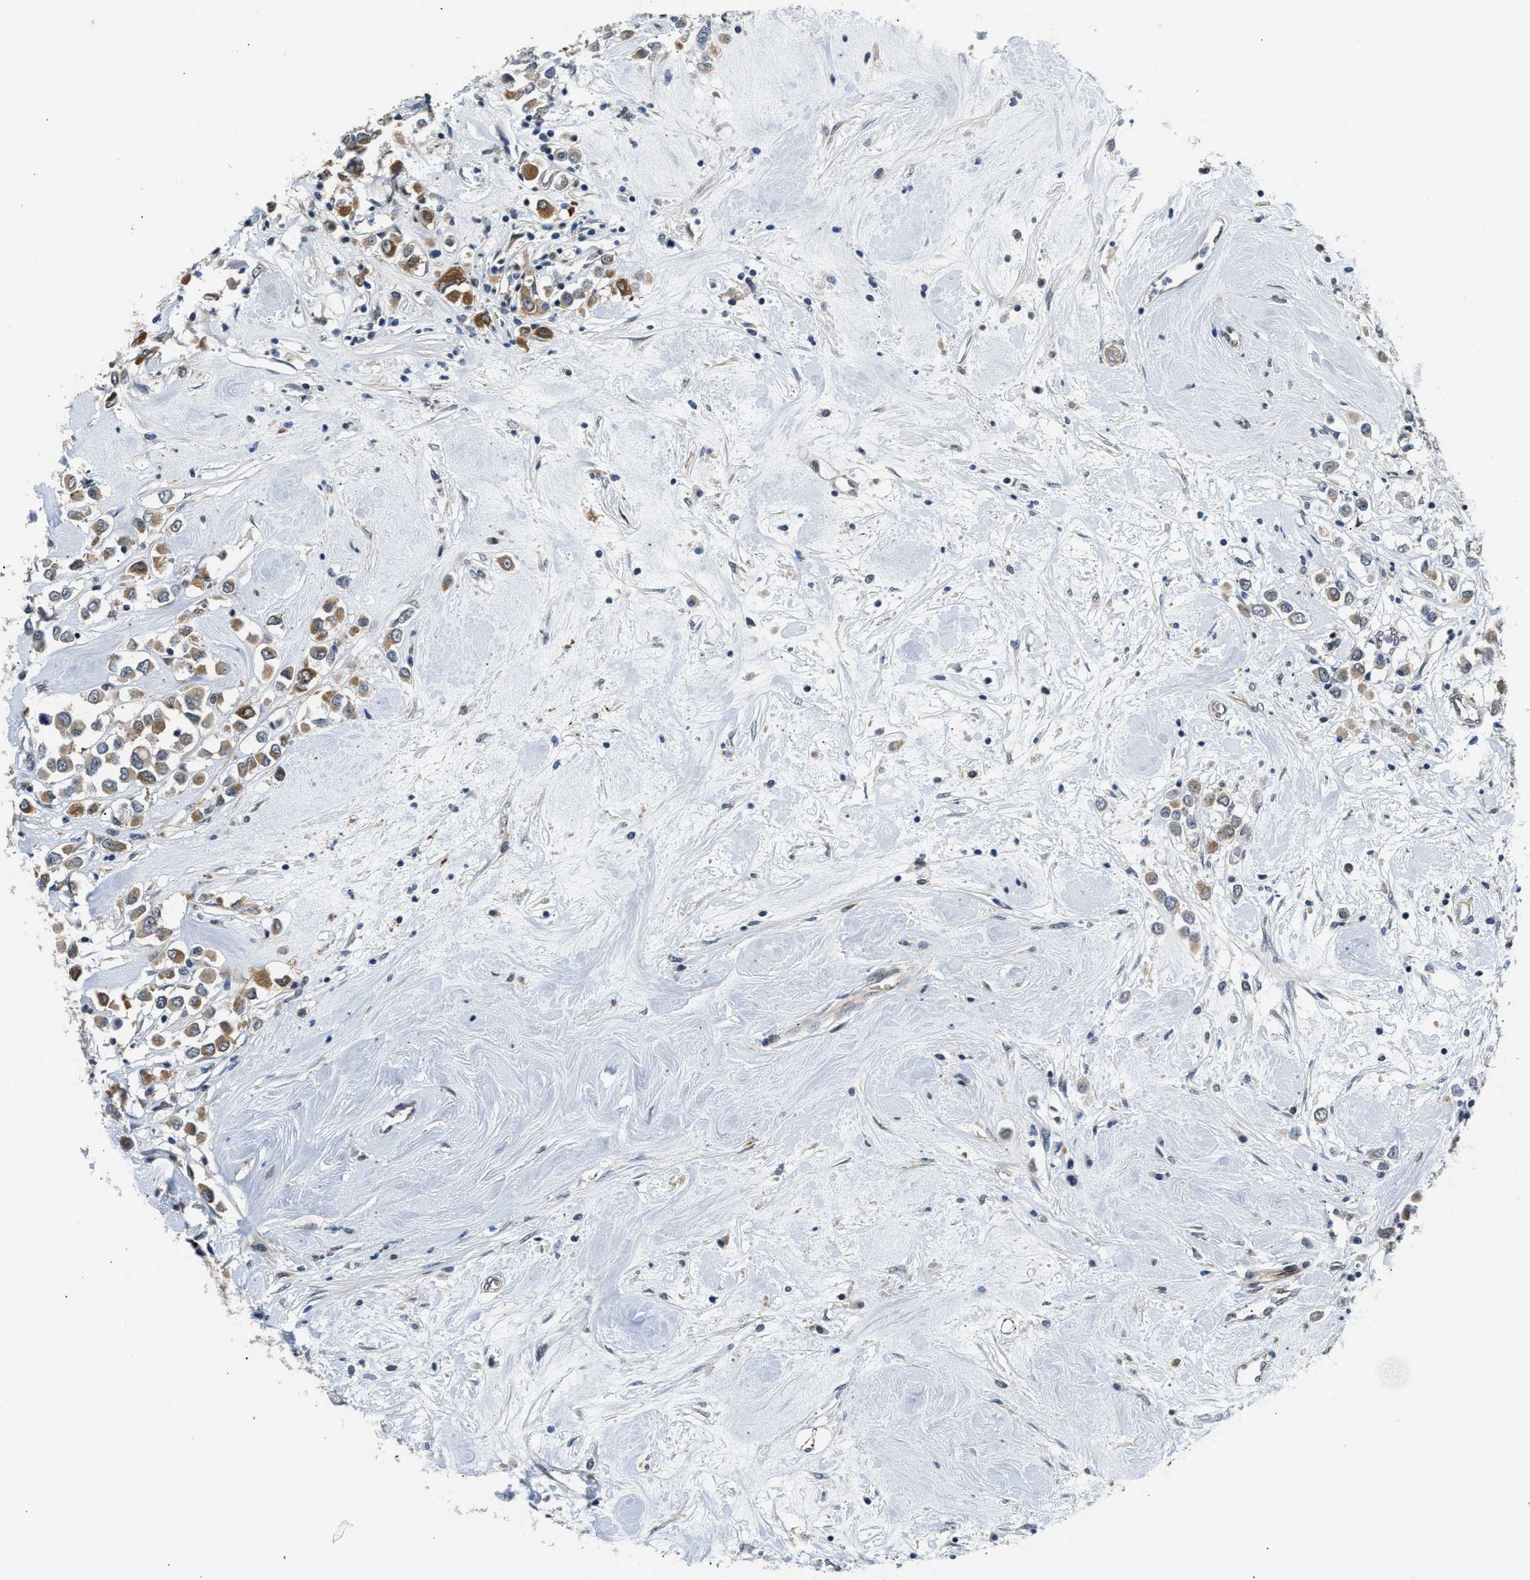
{"staining": {"intensity": "moderate", "quantity": "25%-75%", "location": "cytoplasmic/membranous"}, "tissue": "breast cancer", "cell_type": "Tumor cells", "image_type": "cancer", "snomed": [{"axis": "morphology", "description": "Duct carcinoma"}, {"axis": "topography", "description": "Breast"}], "caption": "A high-resolution histopathology image shows immunohistochemistry (IHC) staining of breast infiltrating ductal carcinoma, which exhibits moderate cytoplasmic/membranous staining in about 25%-75% of tumor cells.", "gene": "PPM1H", "patient": {"sex": "female", "age": 61}}